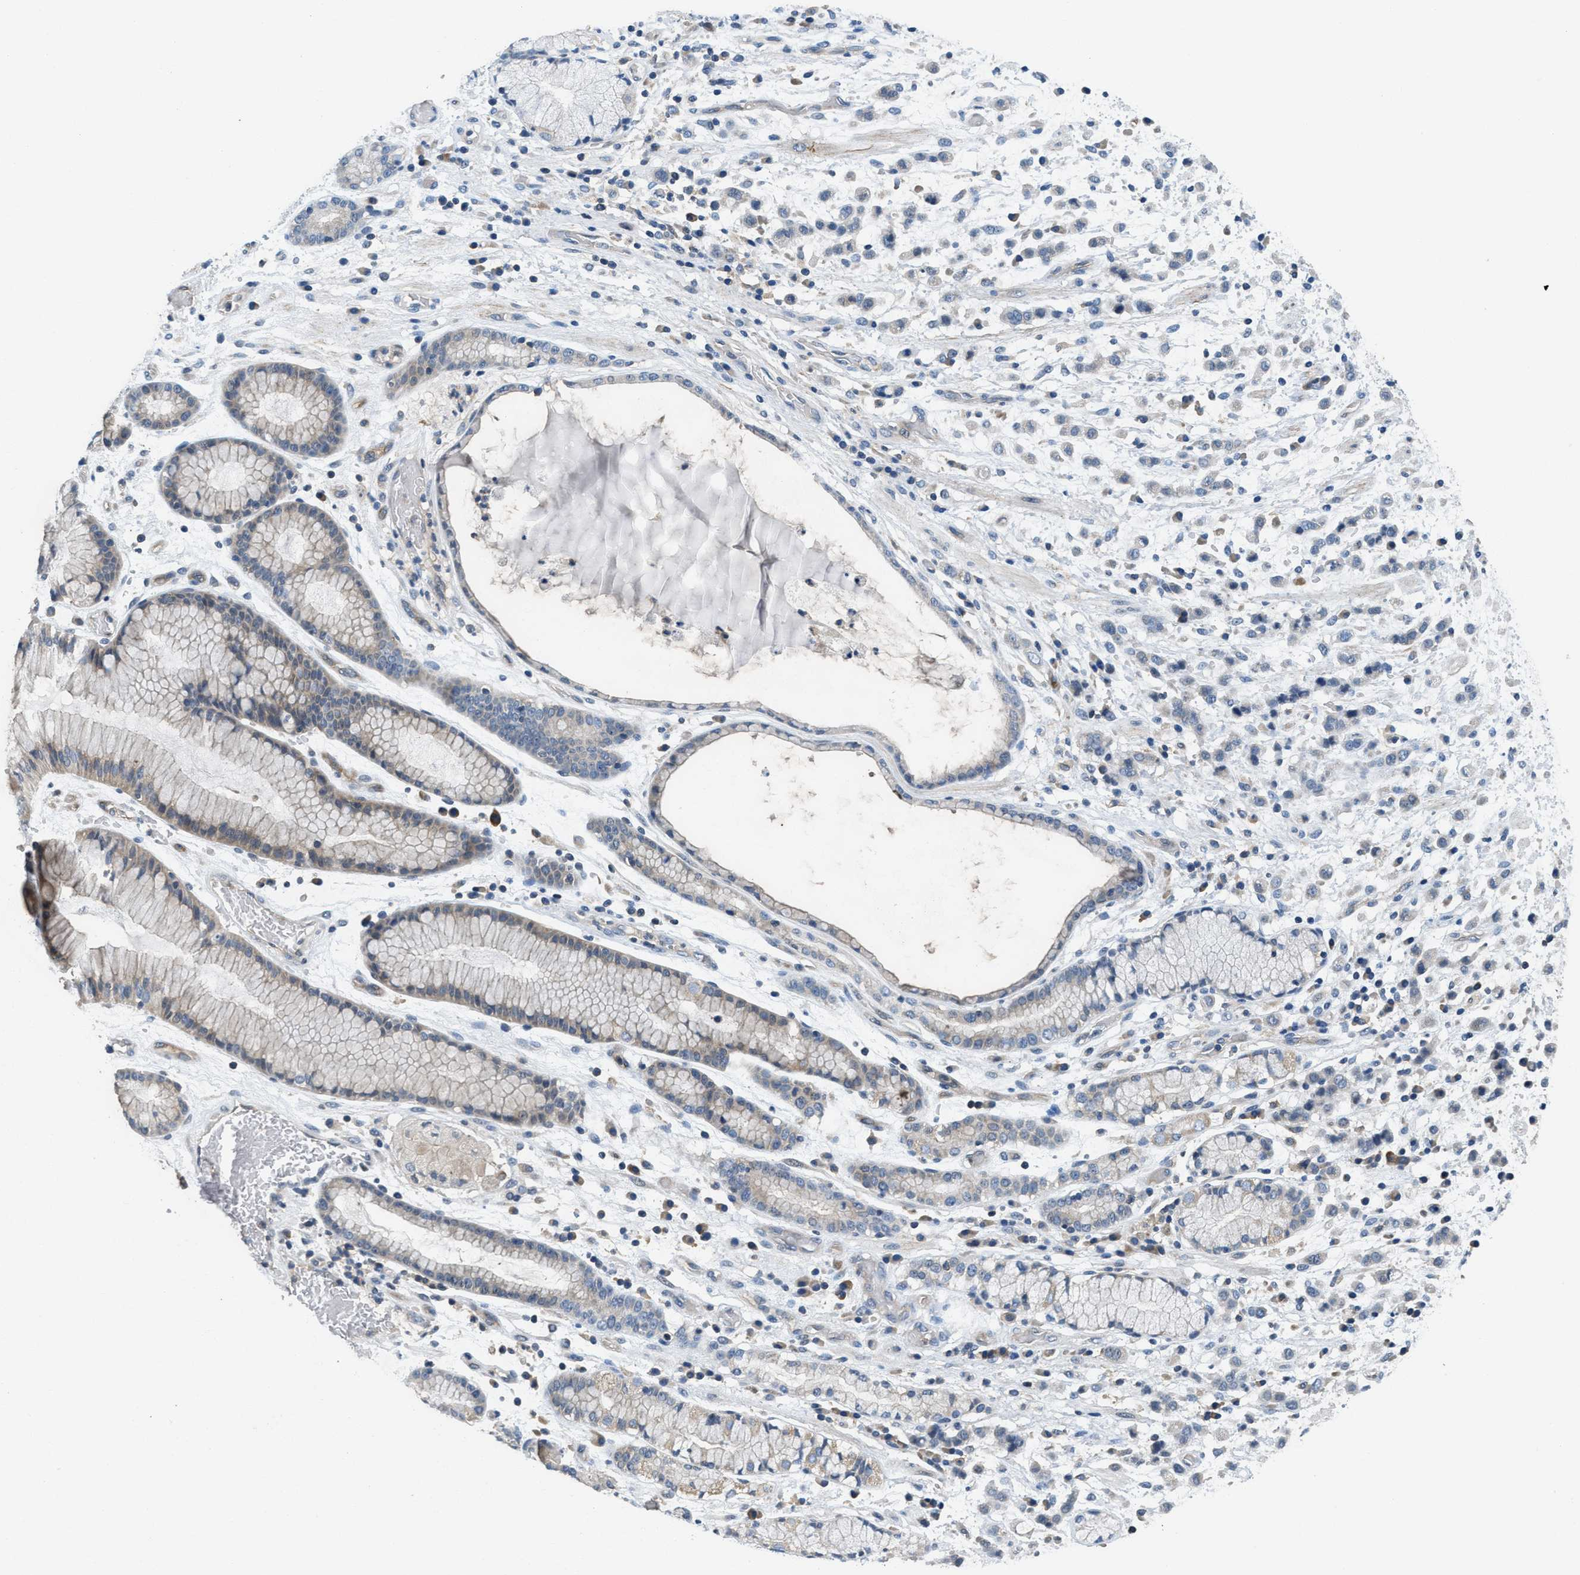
{"staining": {"intensity": "negative", "quantity": "none", "location": "none"}, "tissue": "stomach cancer", "cell_type": "Tumor cells", "image_type": "cancer", "snomed": [{"axis": "morphology", "description": "Adenocarcinoma, NOS"}, {"axis": "topography", "description": "Stomach, lower"}], "caption": "The histopathology image exhibits no significant positivity in tumor cells of stomach adenocarcinoma.", "gene": "DGKE", "patient": {"sex": "male", "age": 88}}